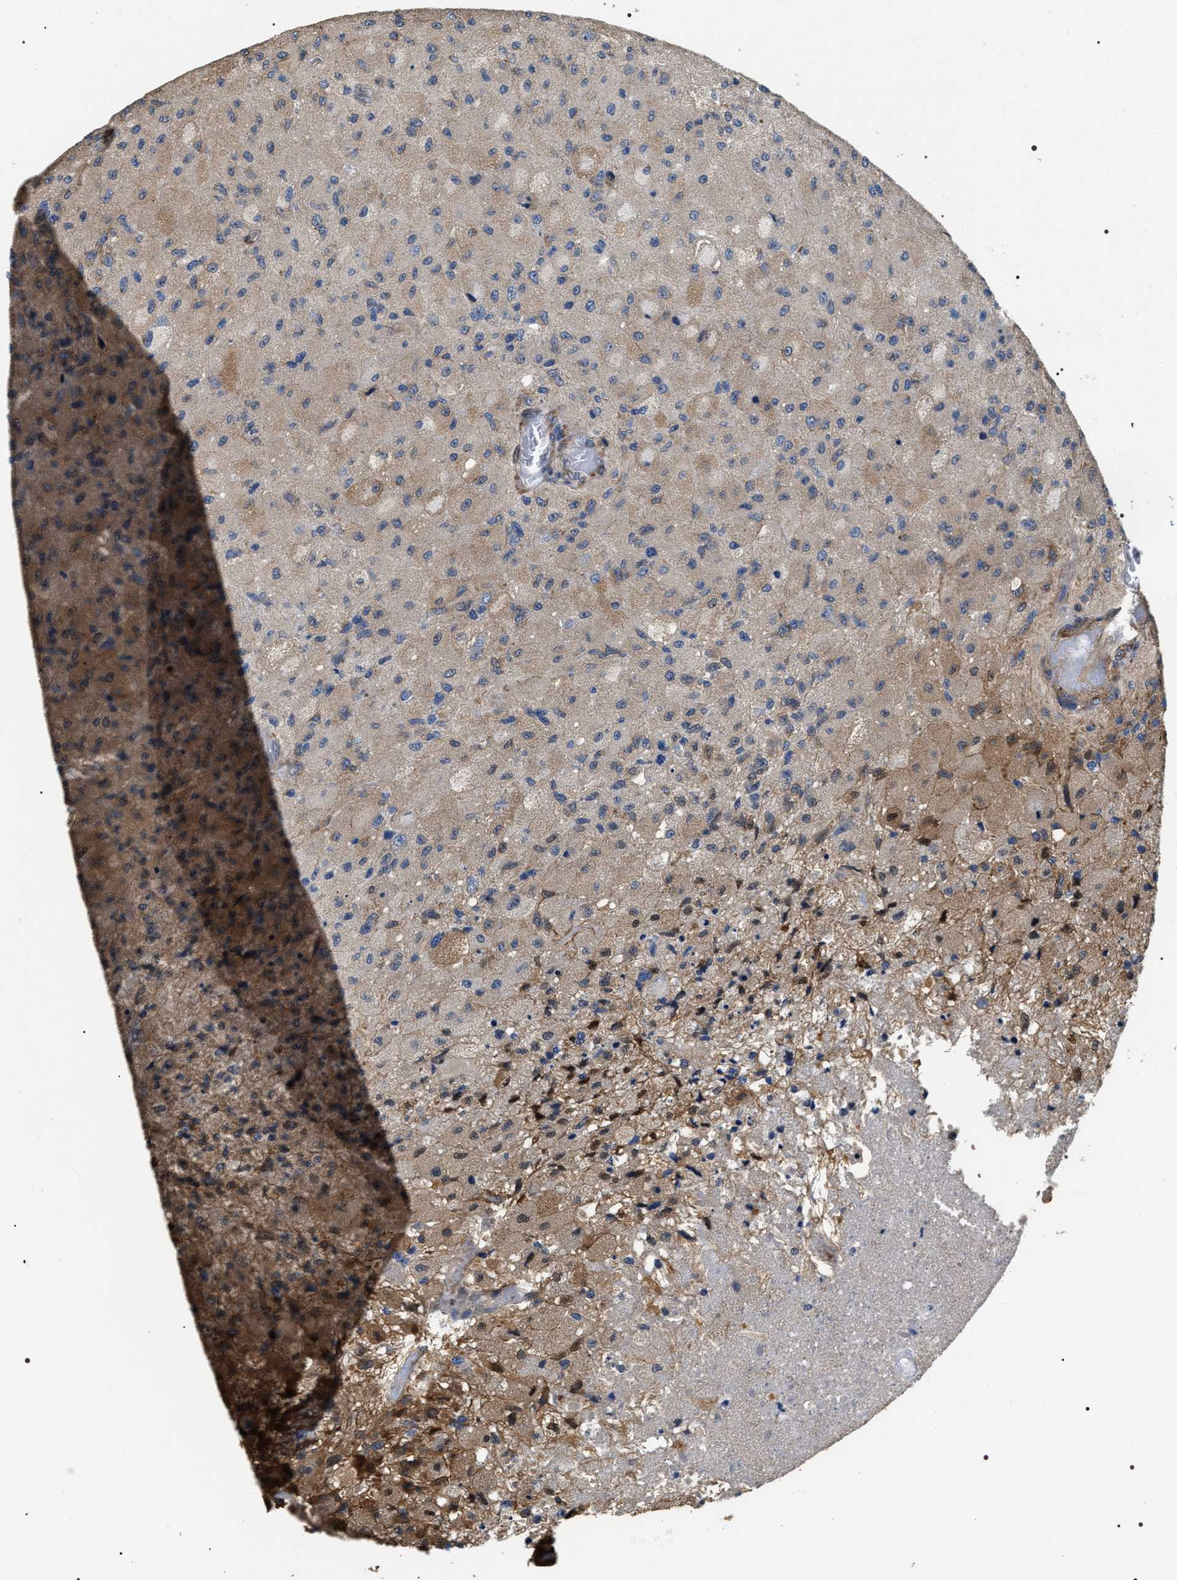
{"staining": {"intensity": "weak", "quantity": "25%-75%", "location": "cytoplasmic/membranous"}, "tissue": "glioma", "cell_type": "Tumor cells", "image_type": "cancer", "snomed": [{"axis": "morphology", "description": "Normal tissue, NOS"}, {"axis": "morphology", "description": "Glioma, malignant, High grade"}, {"axis": "topography", "description": "Cerebral cortex"}], "caption": "A brown stain highlights weak cytoplasmic/membranous expression of a protein in glioma tumor cells.", "gene": "ZC3HAV1L", "patient": {"sex": "male", "age": 77}}